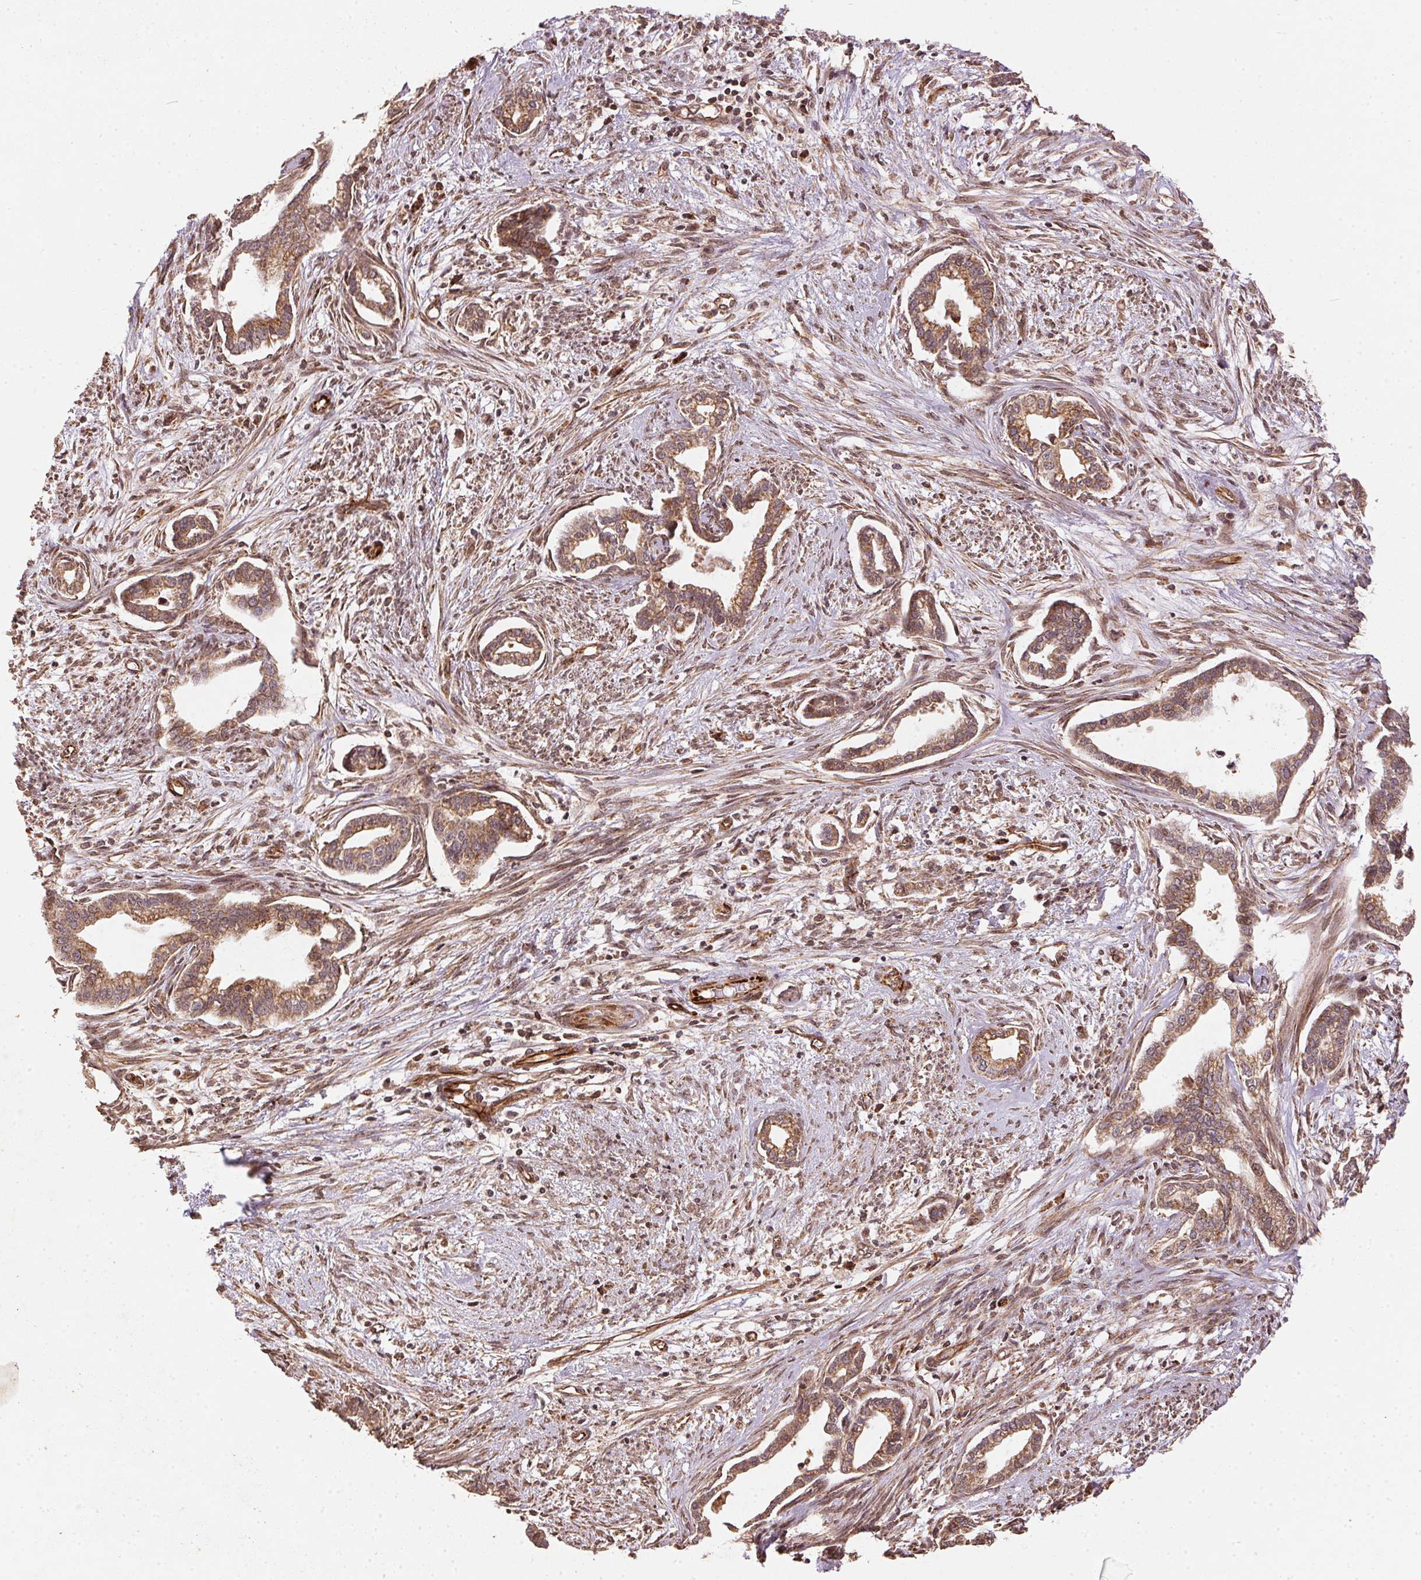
{"staining": {"intensity": "moderate", "quantity": ">75%", "location": "cytoplasmic/membranous"}, "tissue": "cervical cancer", "cell_type": "Tumor cells", "image_type": "cancer", "snomed": [{"axis": "morphology", "description": "Adenocarcinoma, NOS"}, {"axis": "topography", "description": "Cervix"}], "caption": "The photomicrograph demonstrates immunohistochemical staining of adenocarcinoma (cervical). There is moderate cytoplasmic/membranous staining is appreciated in approximately >75% of tumor cells.", "gene": "SPRED2", "patient": {"sex": "female", "age": 62}}